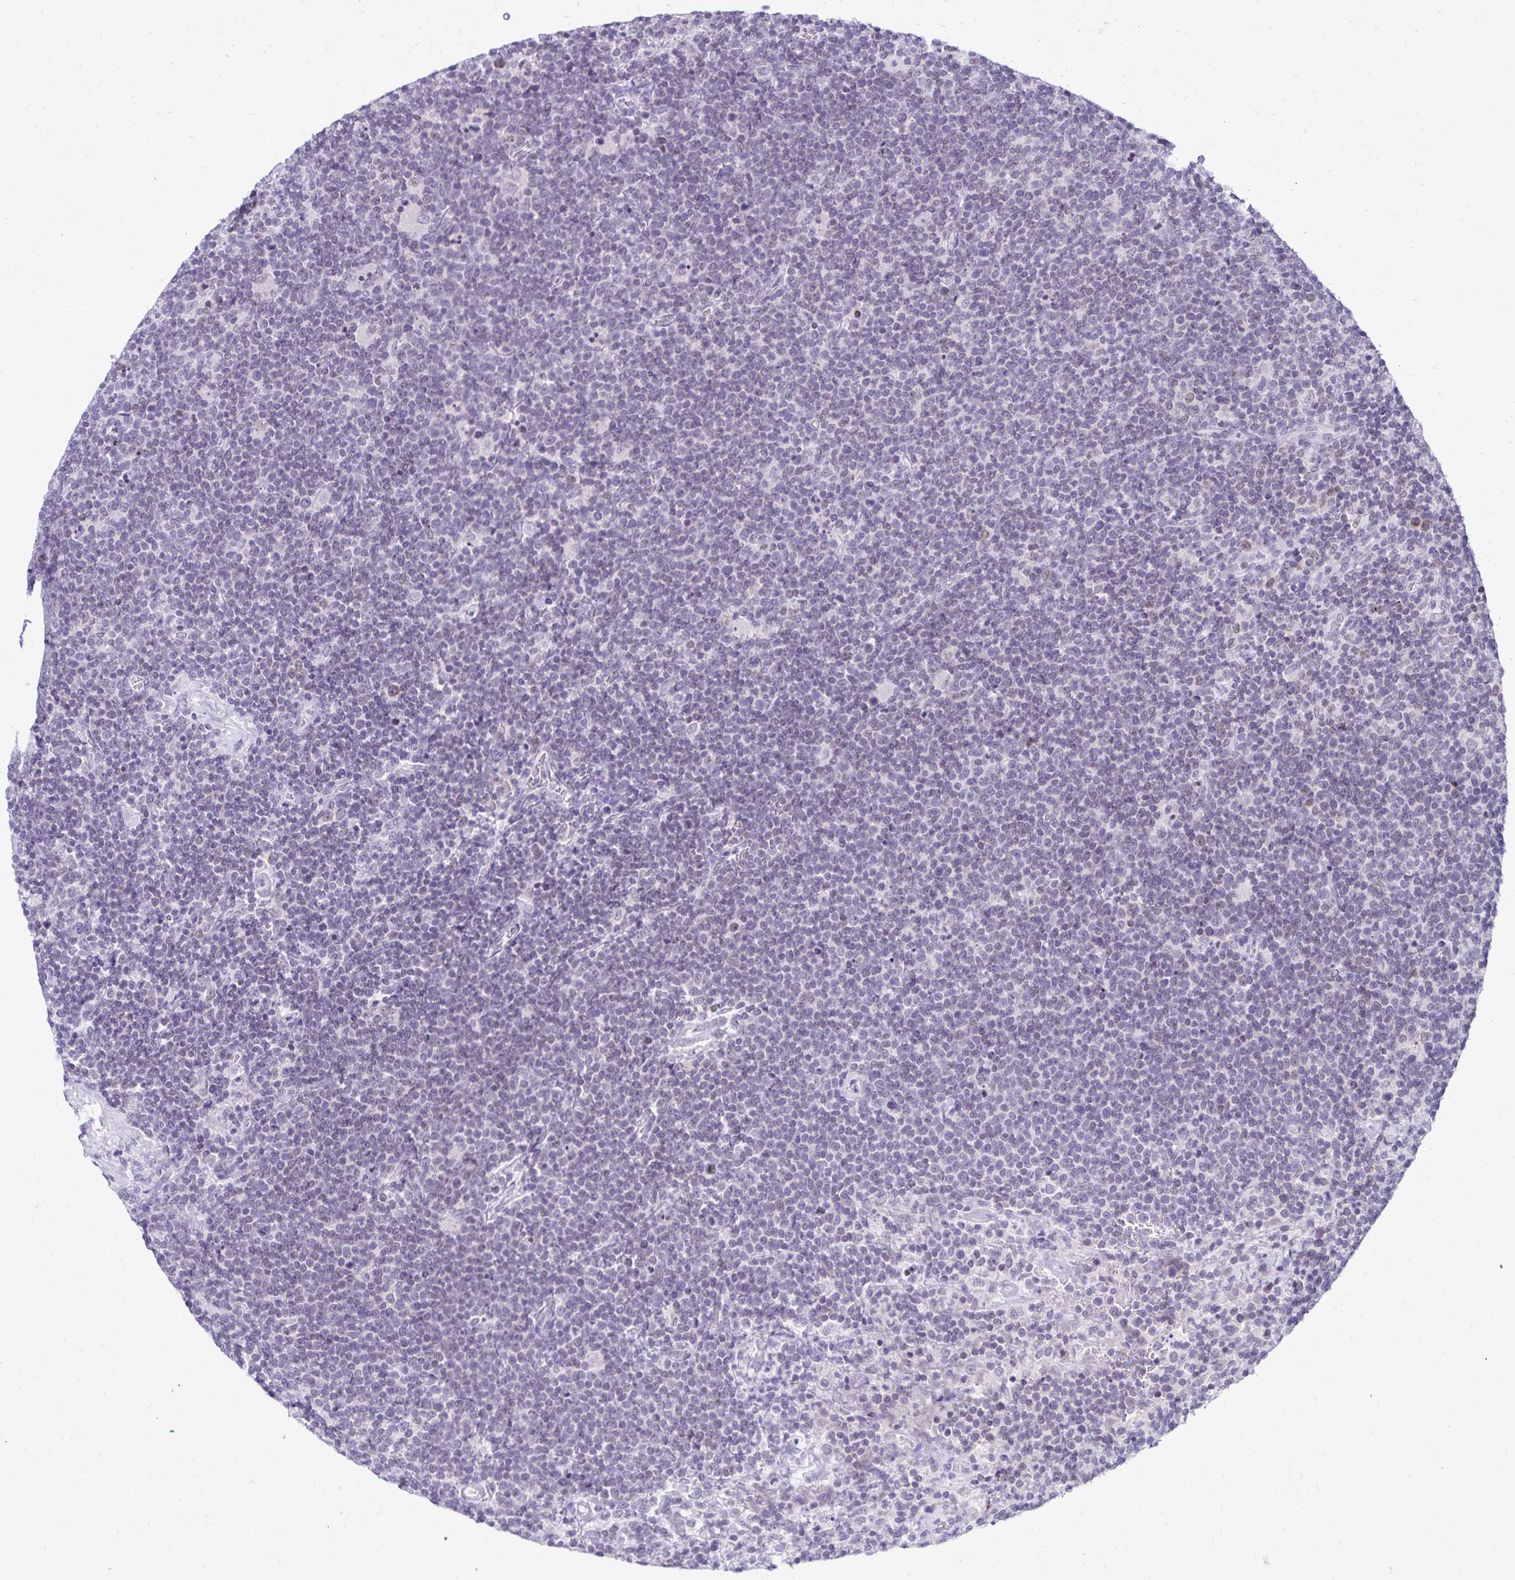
{"staining": {"intensity": "negative", "quantity": "none", "location": "none"}, "tissue": "lymphoma", "cell_type": "Tumor cells", "image_type": "cancer", "snomed": [{"axis": "morphology", "description": "Malignant lymphoma, non-Hodgkin's type, High grade"}, {"axis": "topography", "description": "Lymph node"}], "caption": "There is no significant staining in tumor cells of malignant lymphoma, non-Hodgkin's type (high-grade).", "gene": "FAM166C", "patient": {"sex": "male", "age": 61}}